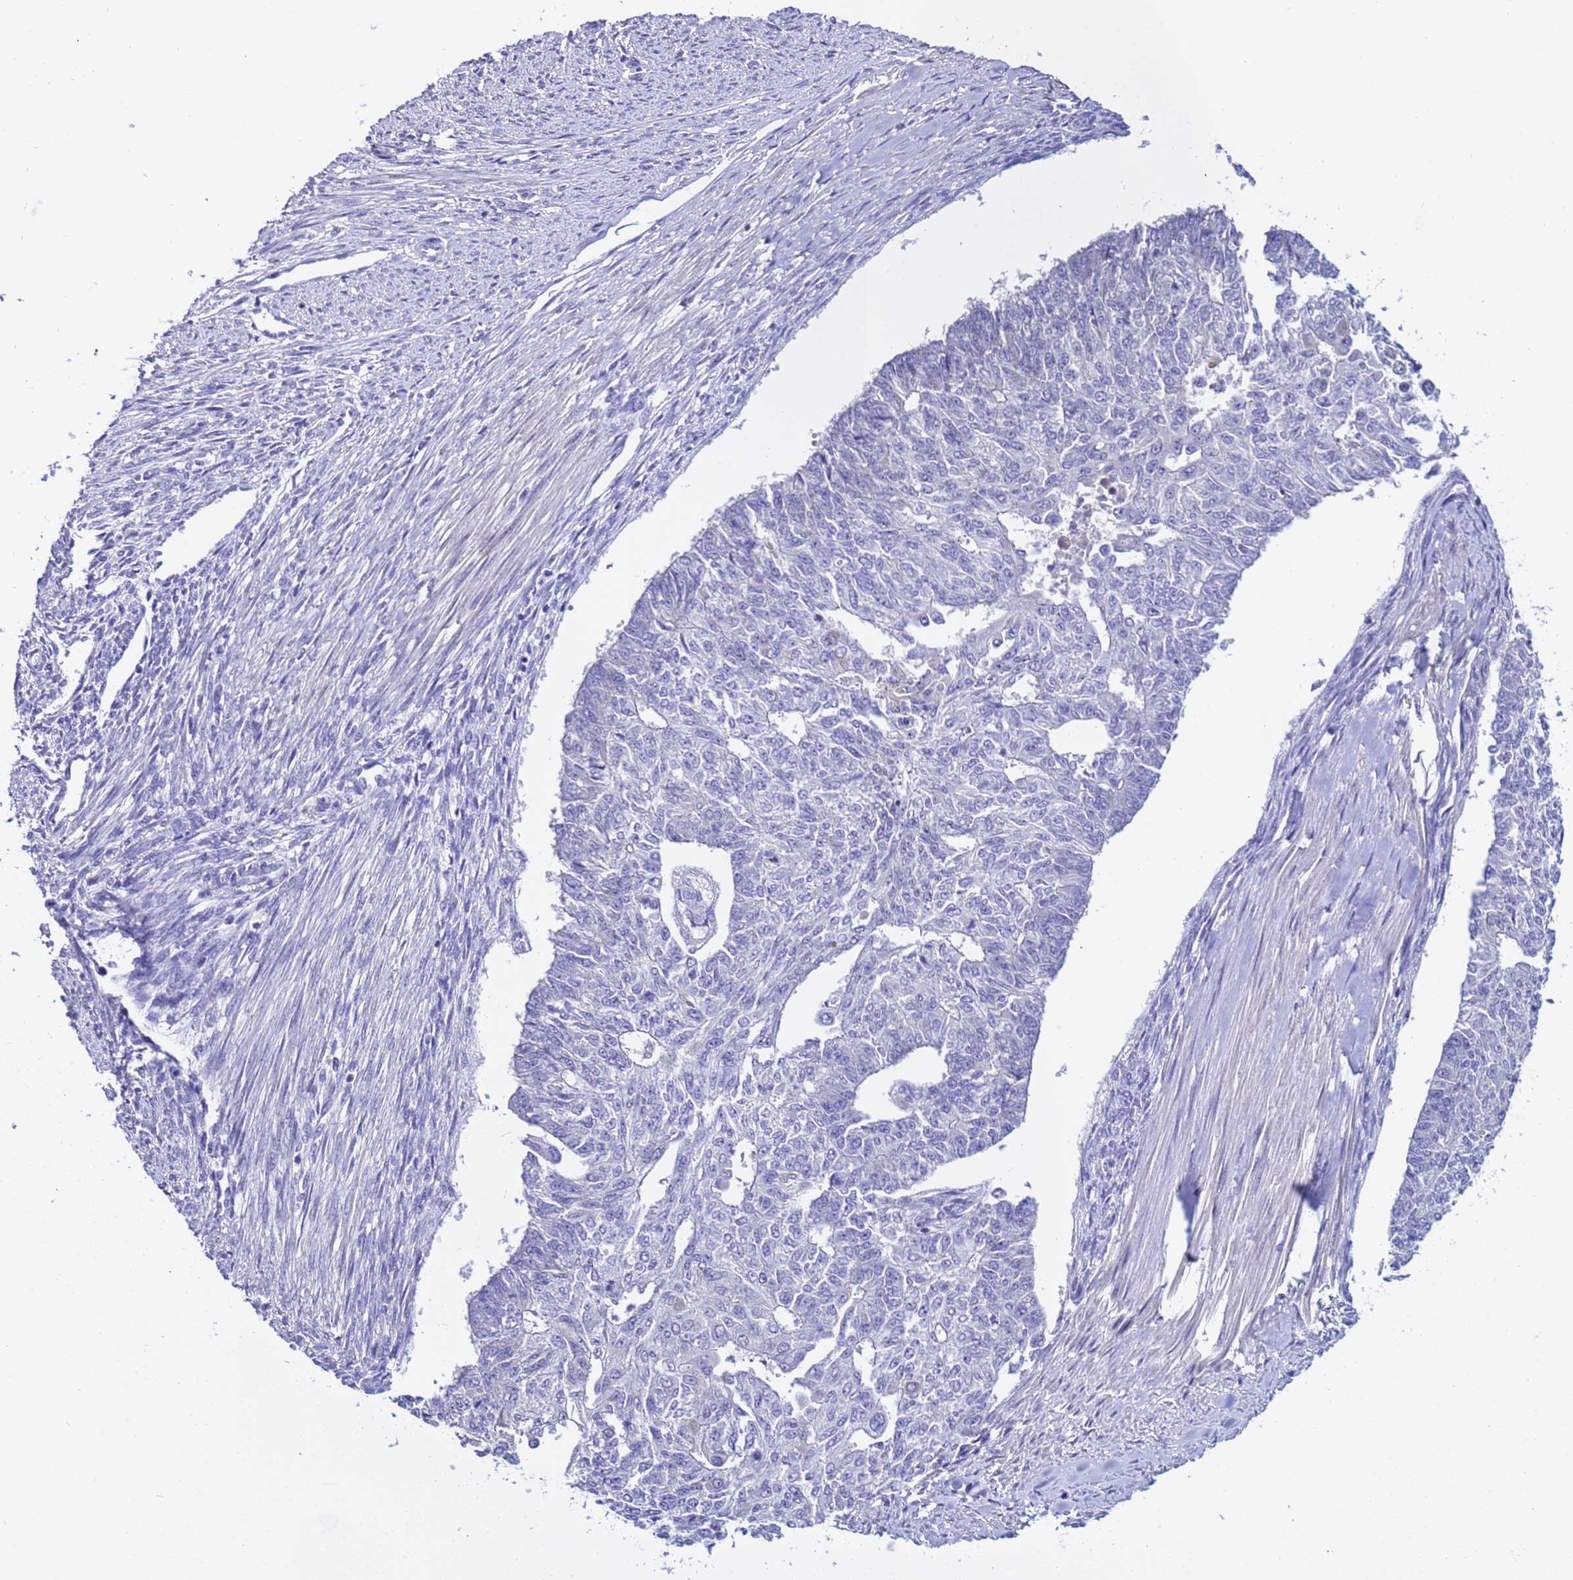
{"staining": {"intensity": "negative", "quantity": "none", "location": "none"}, "tissue": "endometrial cancer", "cell_type": "Tumor cells", "image_type": "cancer", "snomed": [{"axis": "morphology", "description": "Adenocarcinoma, NOS"}, {"axis": "topography", "description": "Endometrium"}], "caption": "A high-resolution histopathology image shows IHC staining of adenocarcinoma (endometrial), which reveals no significant staining in tumor cells.", "gene": "ELMOD2", "patient": {"sex": "female", "age": 32}}